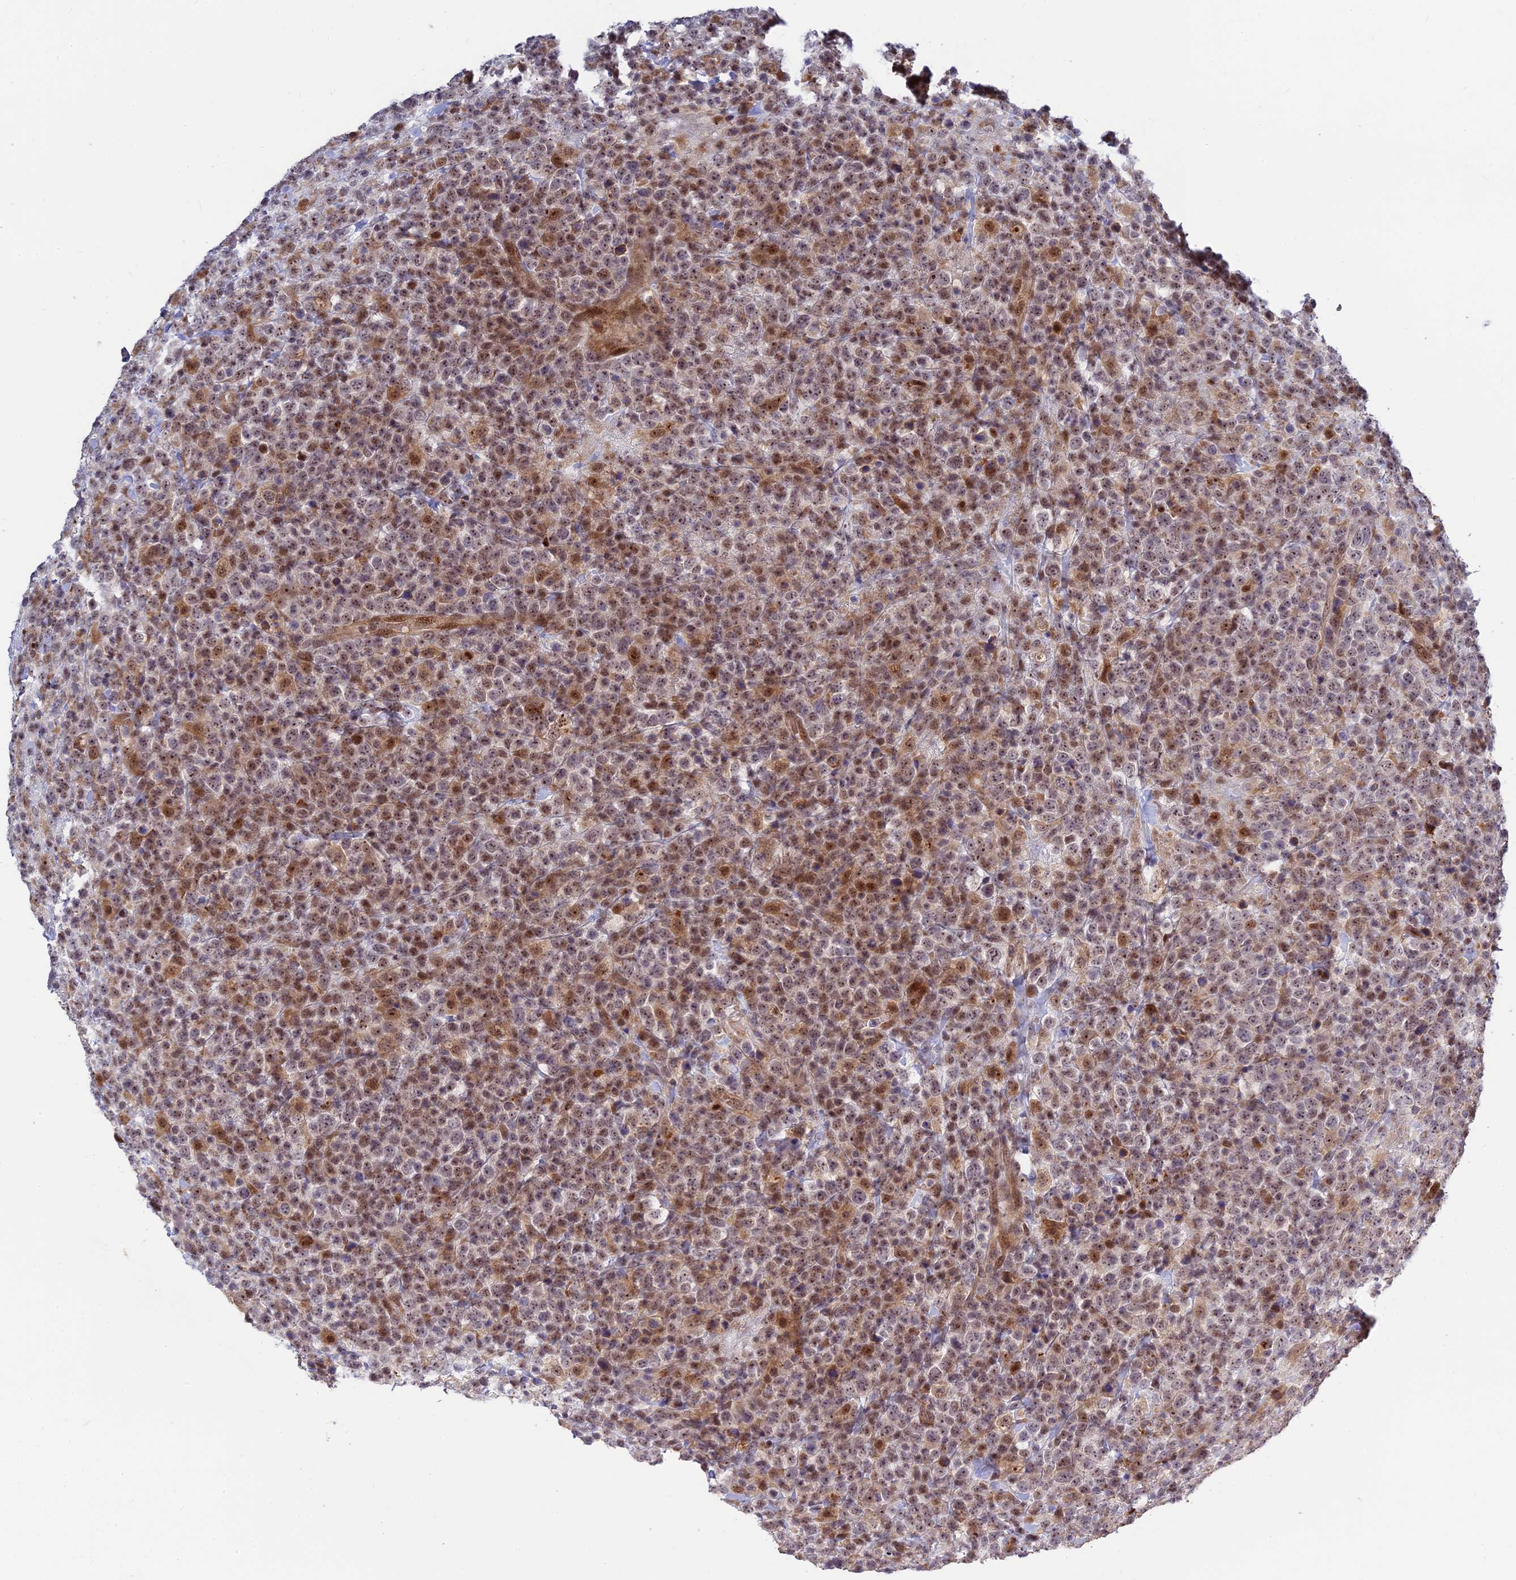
{"staining": {"intensity": "moderate", "quantity": ">75%", "location": "nuclear"}, "tissue": "lymphoma", "cell_type": "Tumor cells", "image_type": "cancer", "snomed": [{"axis": "morphology", "description": "Malignant lymphoma, non-Hodgkin's type, High grade"}, {"axis": "topography", "description": "Colon"}], "caption": "Lymphoma stained with immunohistochemistry (IHC) demonstrates moderate nuclear staining in approximately >75% of tumor cells. (brown staining indicates protein expression, while blue staining denotes nuclei).", "gene": "UFSP2", "patient": {"sex": "female", "age": 53}}